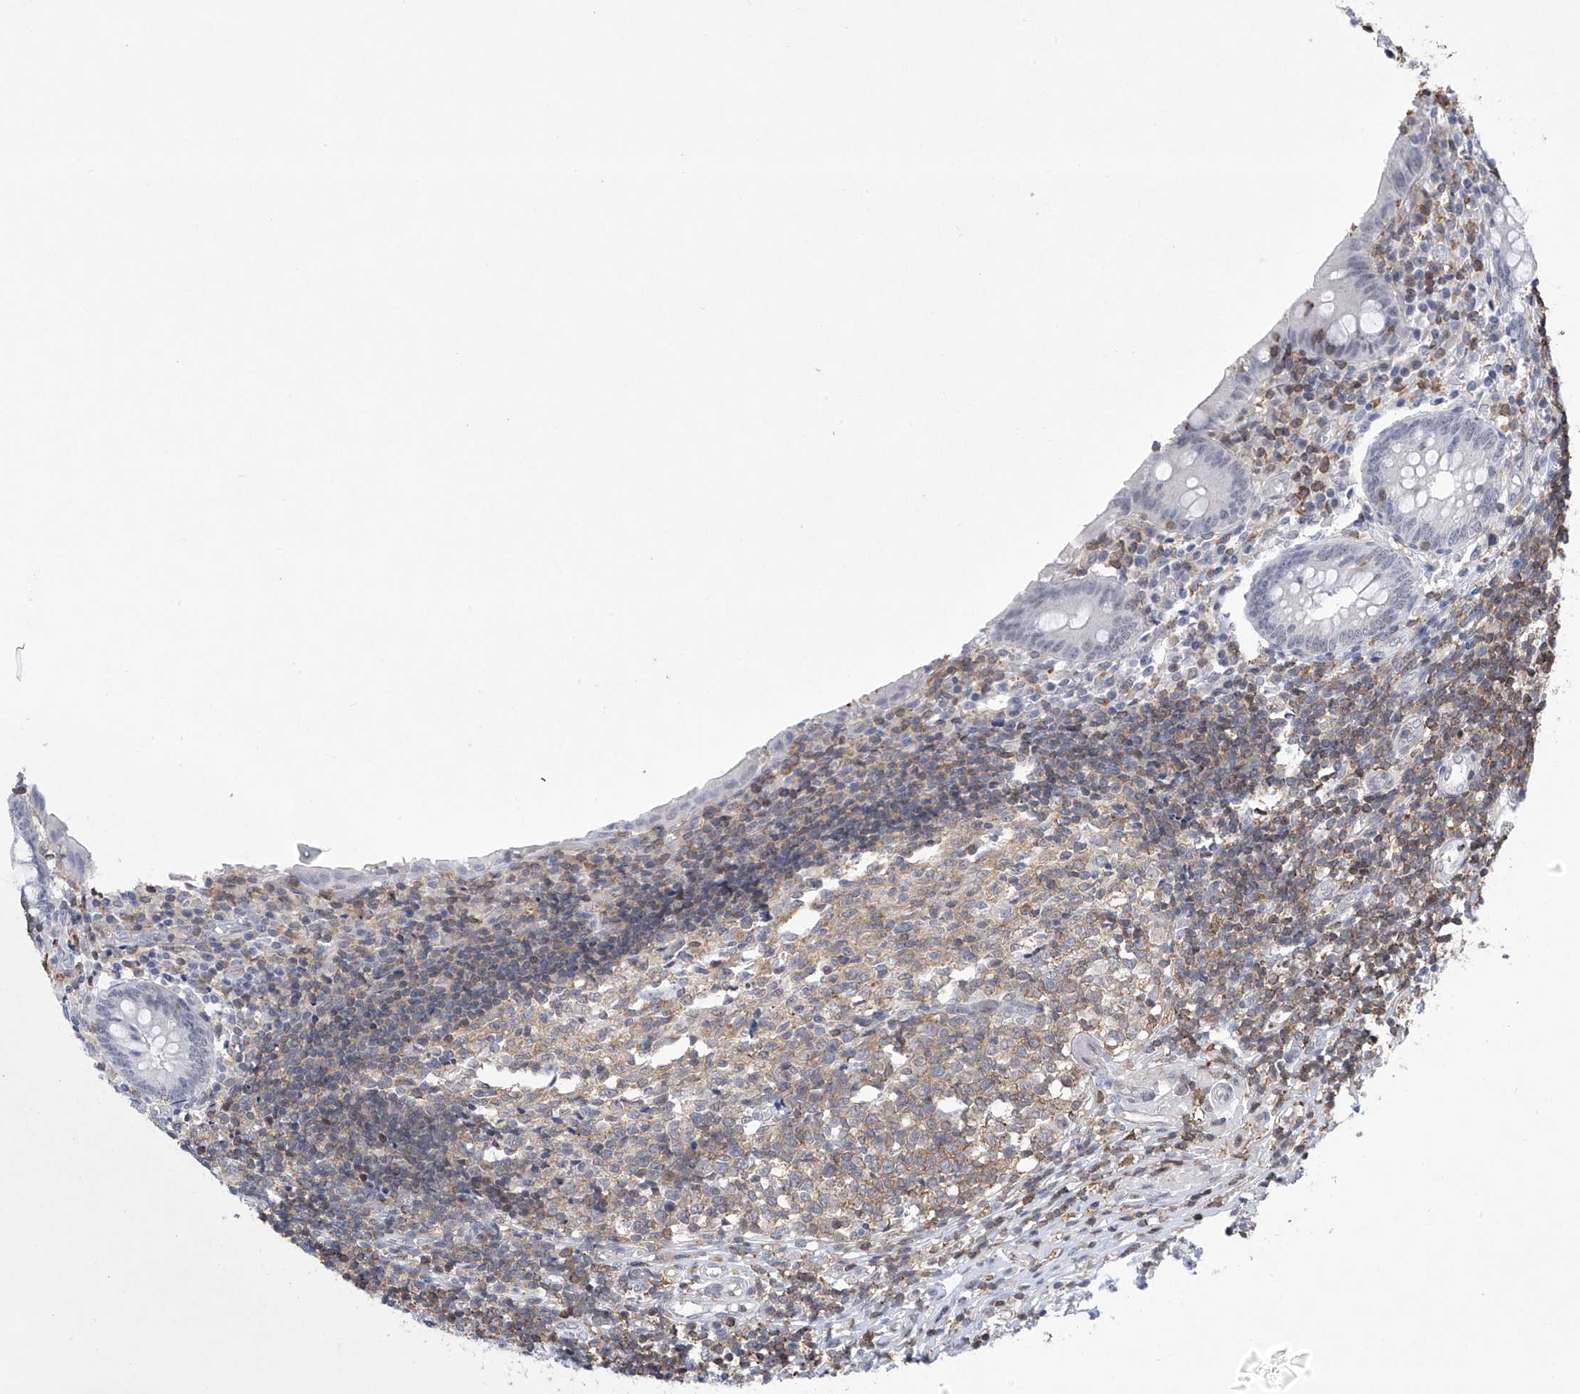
{"staining": {"intensity": "negative", "quantity": "none", "location": "none"}, "tissue": "appendix", "cell_type": "Glandular cells", "image_type": "normal", "snomed": [{"axis": "morphology", "description": "Normal tissue, NOS"}, {"axis": "topography", "description": "Appendix"}], "caption": "Glandular cells show no significant staining in benign appendix. (Brightfield microscopy of DAB immunohistochemistry (IHC) at high magnification).", "gene": "MSL3", "patient": {"sex": "female", "age": 17}}